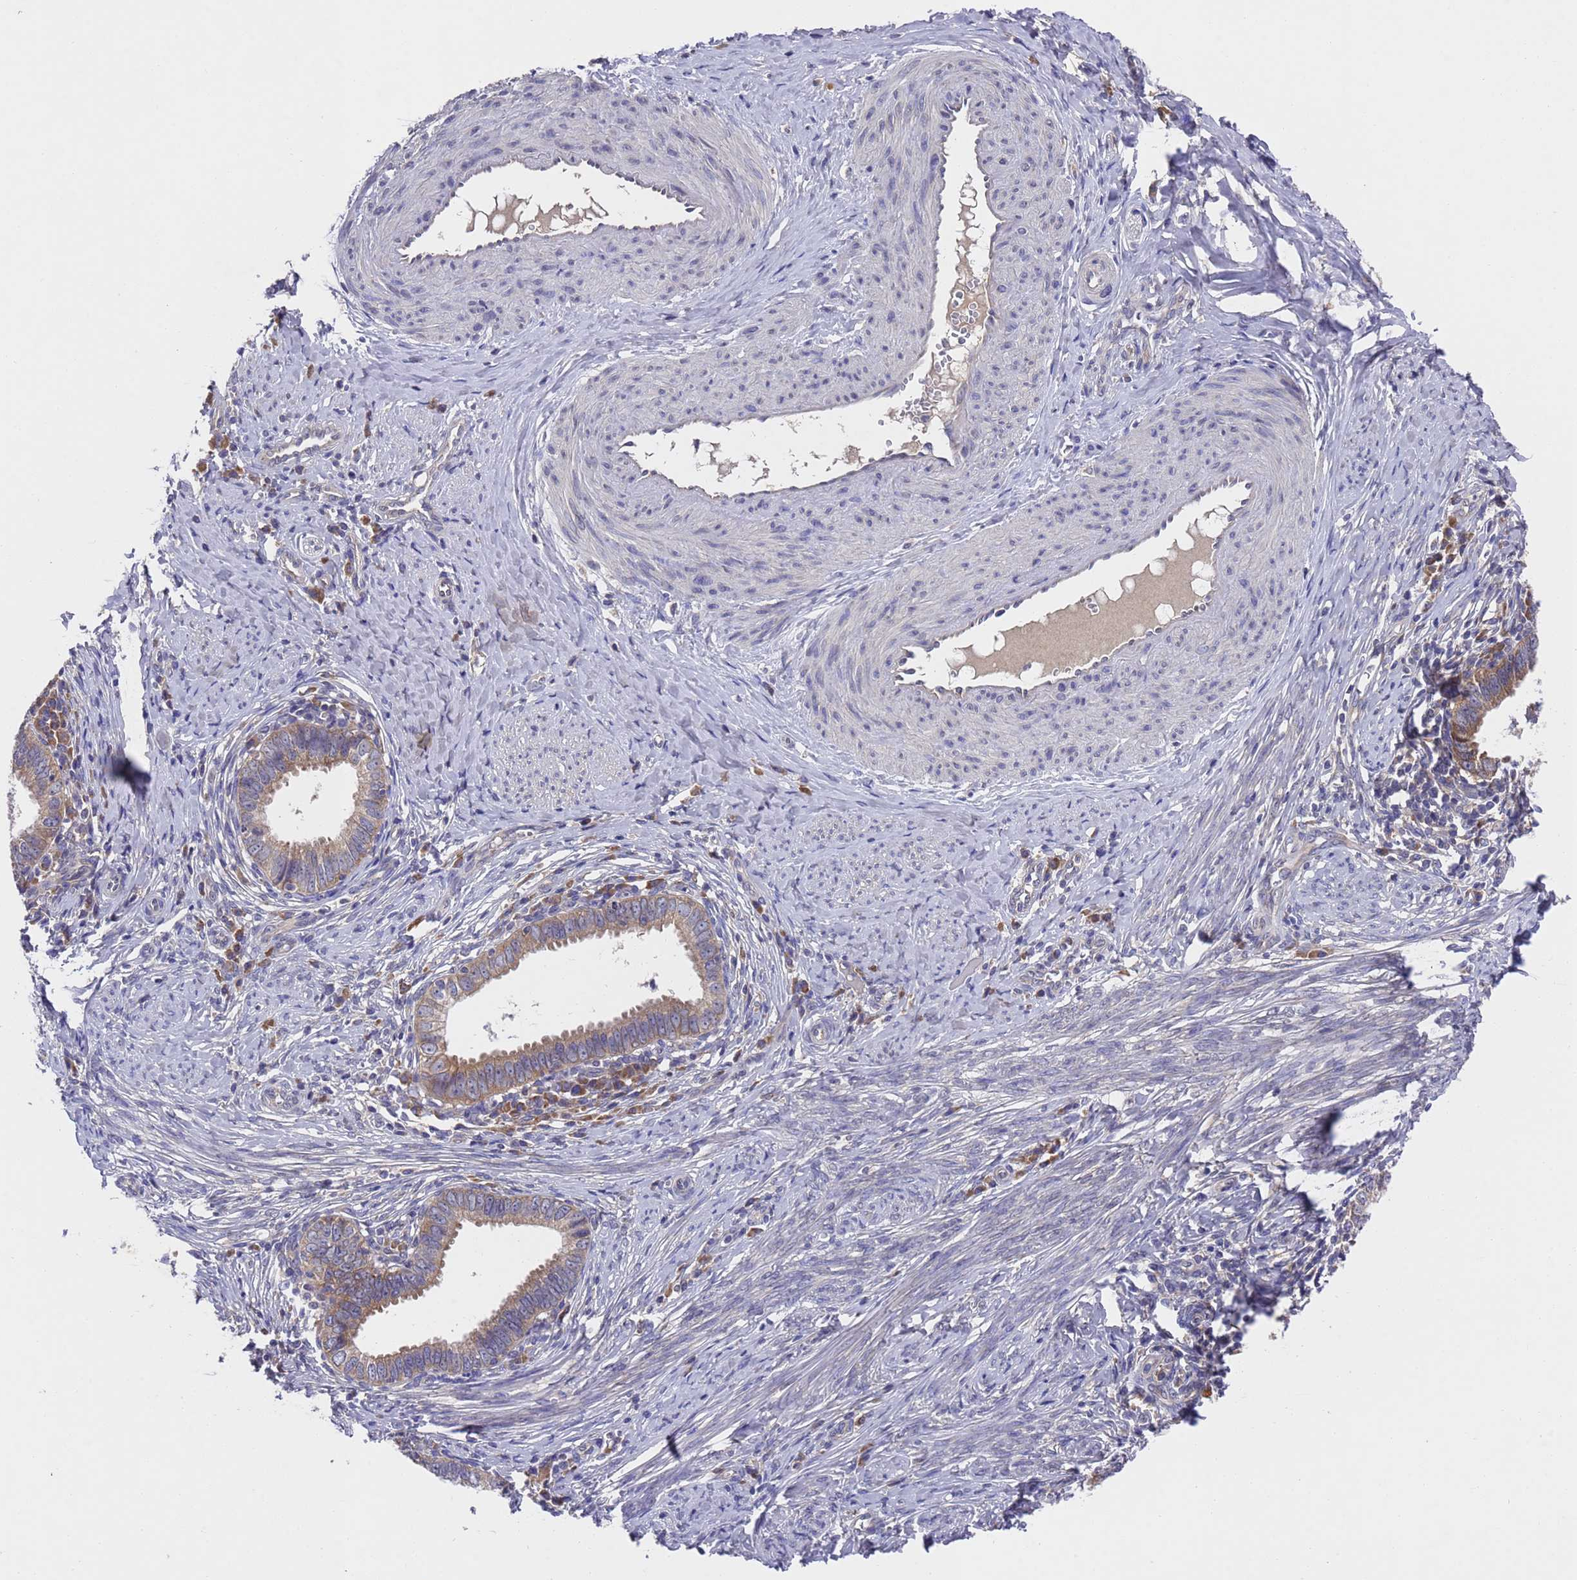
{"staining": {"intensity": "weak", "quantity": "25%-75%", "location": "cytoplasmic/membranous"}, "tissue": "cervical cancer", "cell_type": "Tumor cells", "image_type": "cancer", "snomed": [{"axis": "morphology", "description": "Adenocarcinoma, NOS"}, {"axis": "topography", "description": "Cervix"}], "caption": "Immunohistochemical staining of human cervical cancer (adenocarcinoma) exhibits low levels of weak cytoplasmic/membranous protein positivity in about 25%-75% of tumor cells.", "gene": "DCAF12L2", "patient": {"sex": "female", "age": 36}}